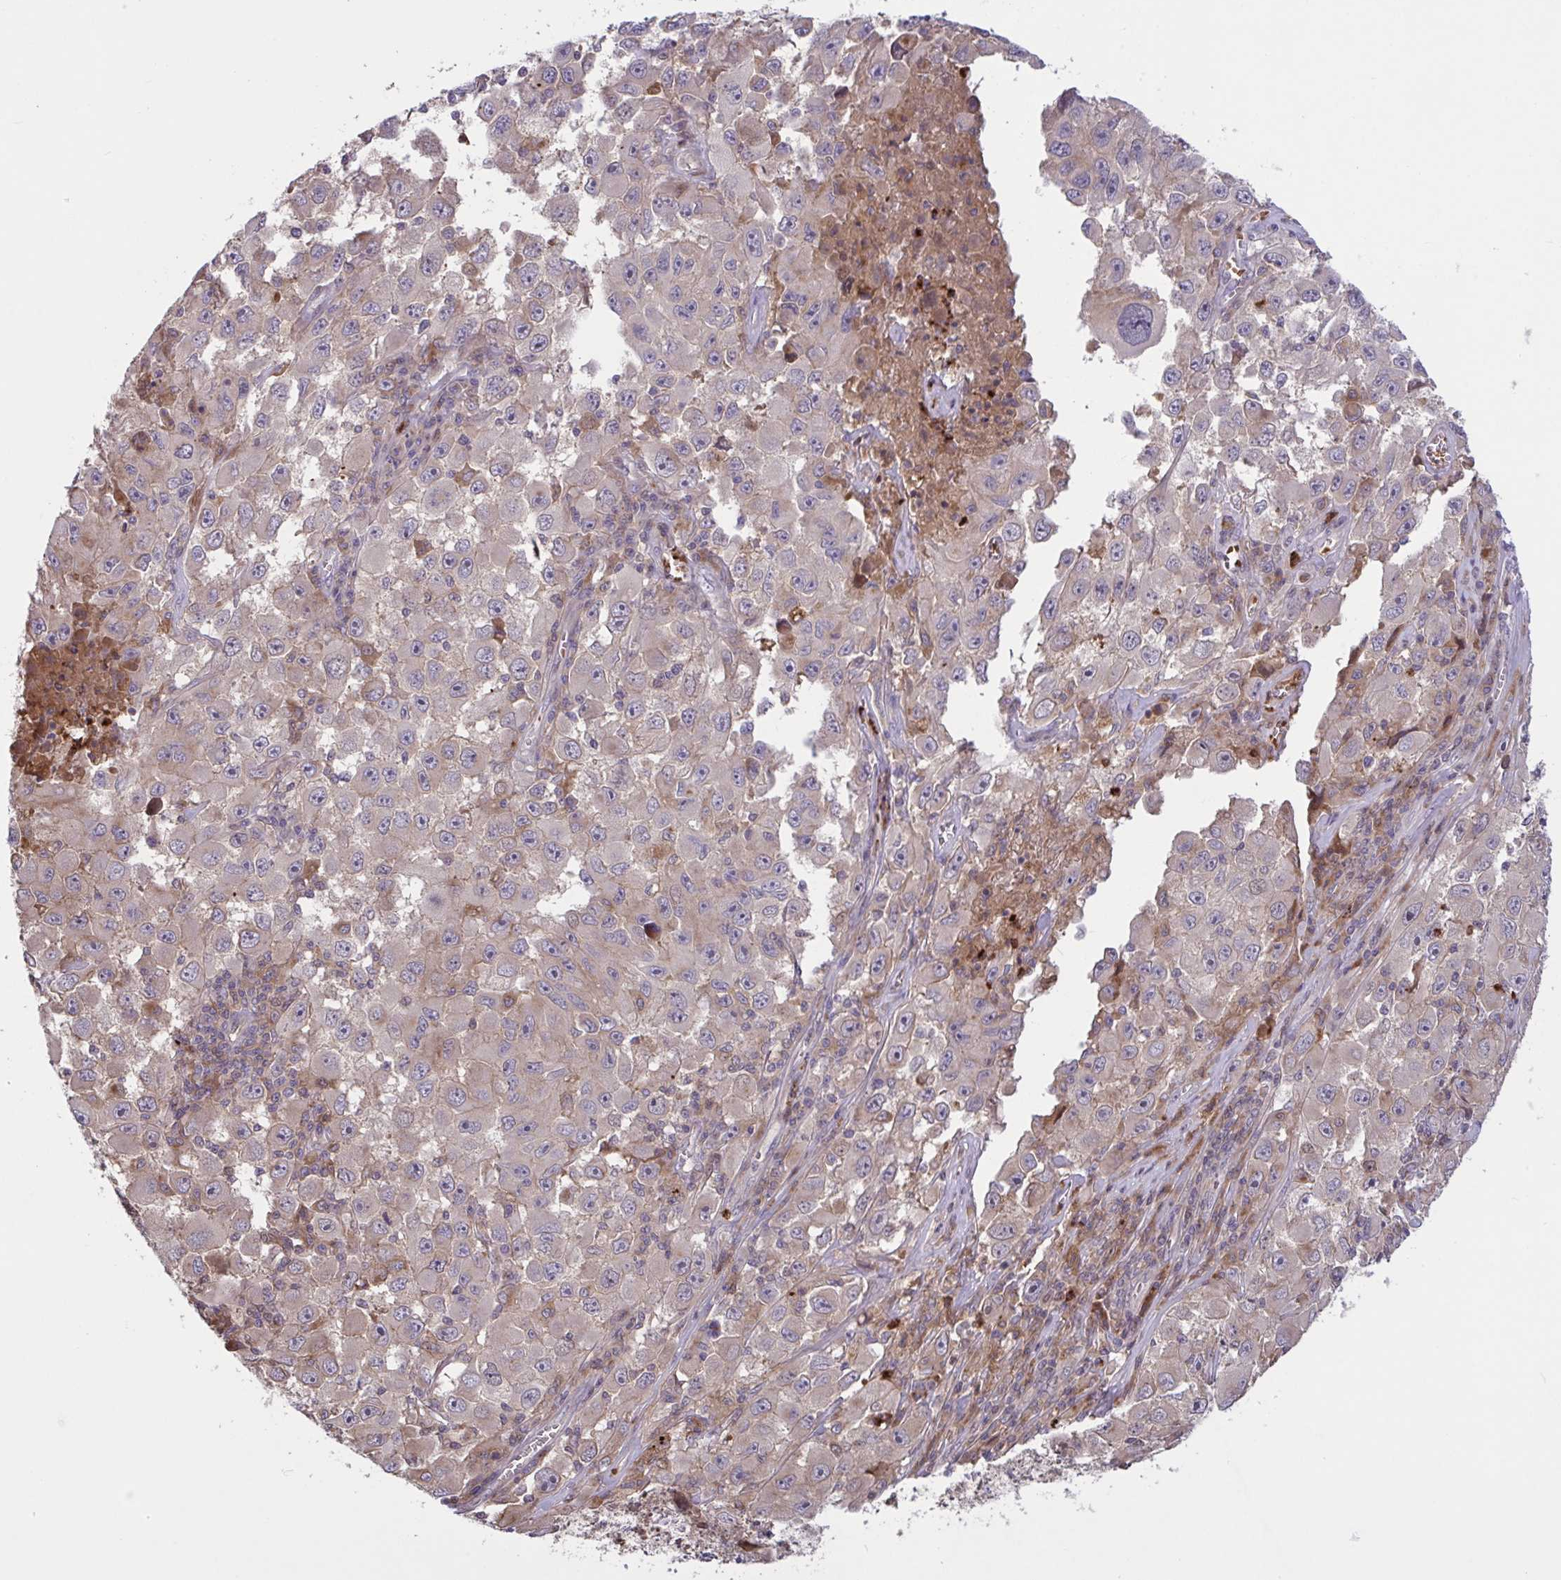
{"staining": {"intensity": "weak", "quantity": "<25%", "location": "cytoplasmic/membranous"}, "tissue": "melanoma", "cell_type": "Tumor cells", "image_type": "cancer", "snomed": [{"axis": "morphology", "description": "Malignant melanoma, Metastatic site"}, {"axis": "topography", "description": "Lymph node"}], "caption": "There is no significant positivity in tumor cells of melanoma. (DAB (3,3'-diaminobenzidine) IHC, high magnification).", "gene": "IL1R1", "patient": {"sex": "female", "age": 67}}